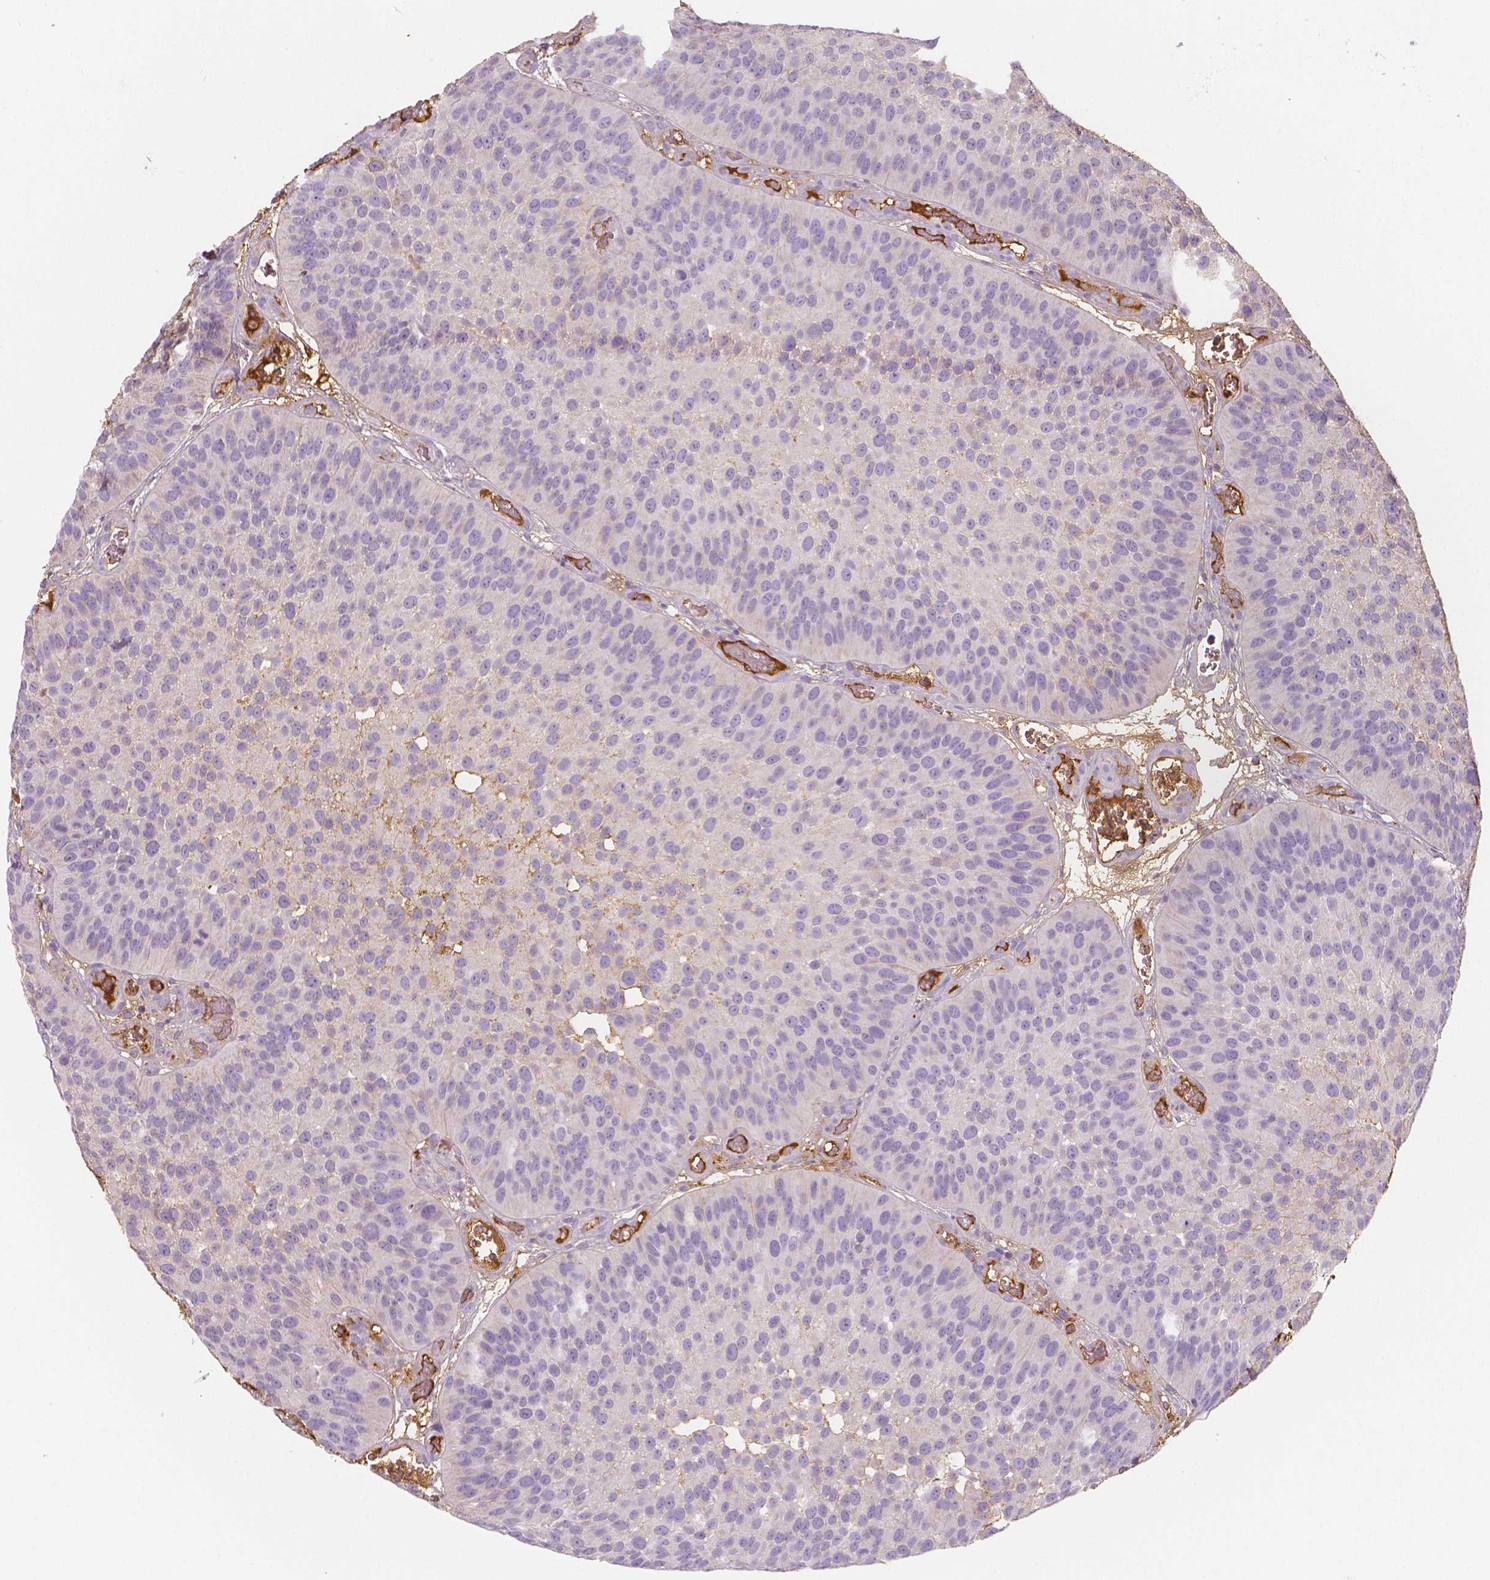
{"staining": {"intensity": "negative", "quantity": "none", "location": "none"}, "tissue": "urothelial cancer", "cell_type": "Tumor cells", "image_type": "cancer", "snomed": [{"axis": "morphology", "description": "Urothelial carcinoma, Low grade"}, {"axis": "topography", "description": "Urinary bladder"}], "caption": "Low-grade urothelial carcinoma was stained to show a protein in brown. There is no significant staining in tumor cells.", "gene": "APOA4", "patient": {"sex": "male", "age": 76}}